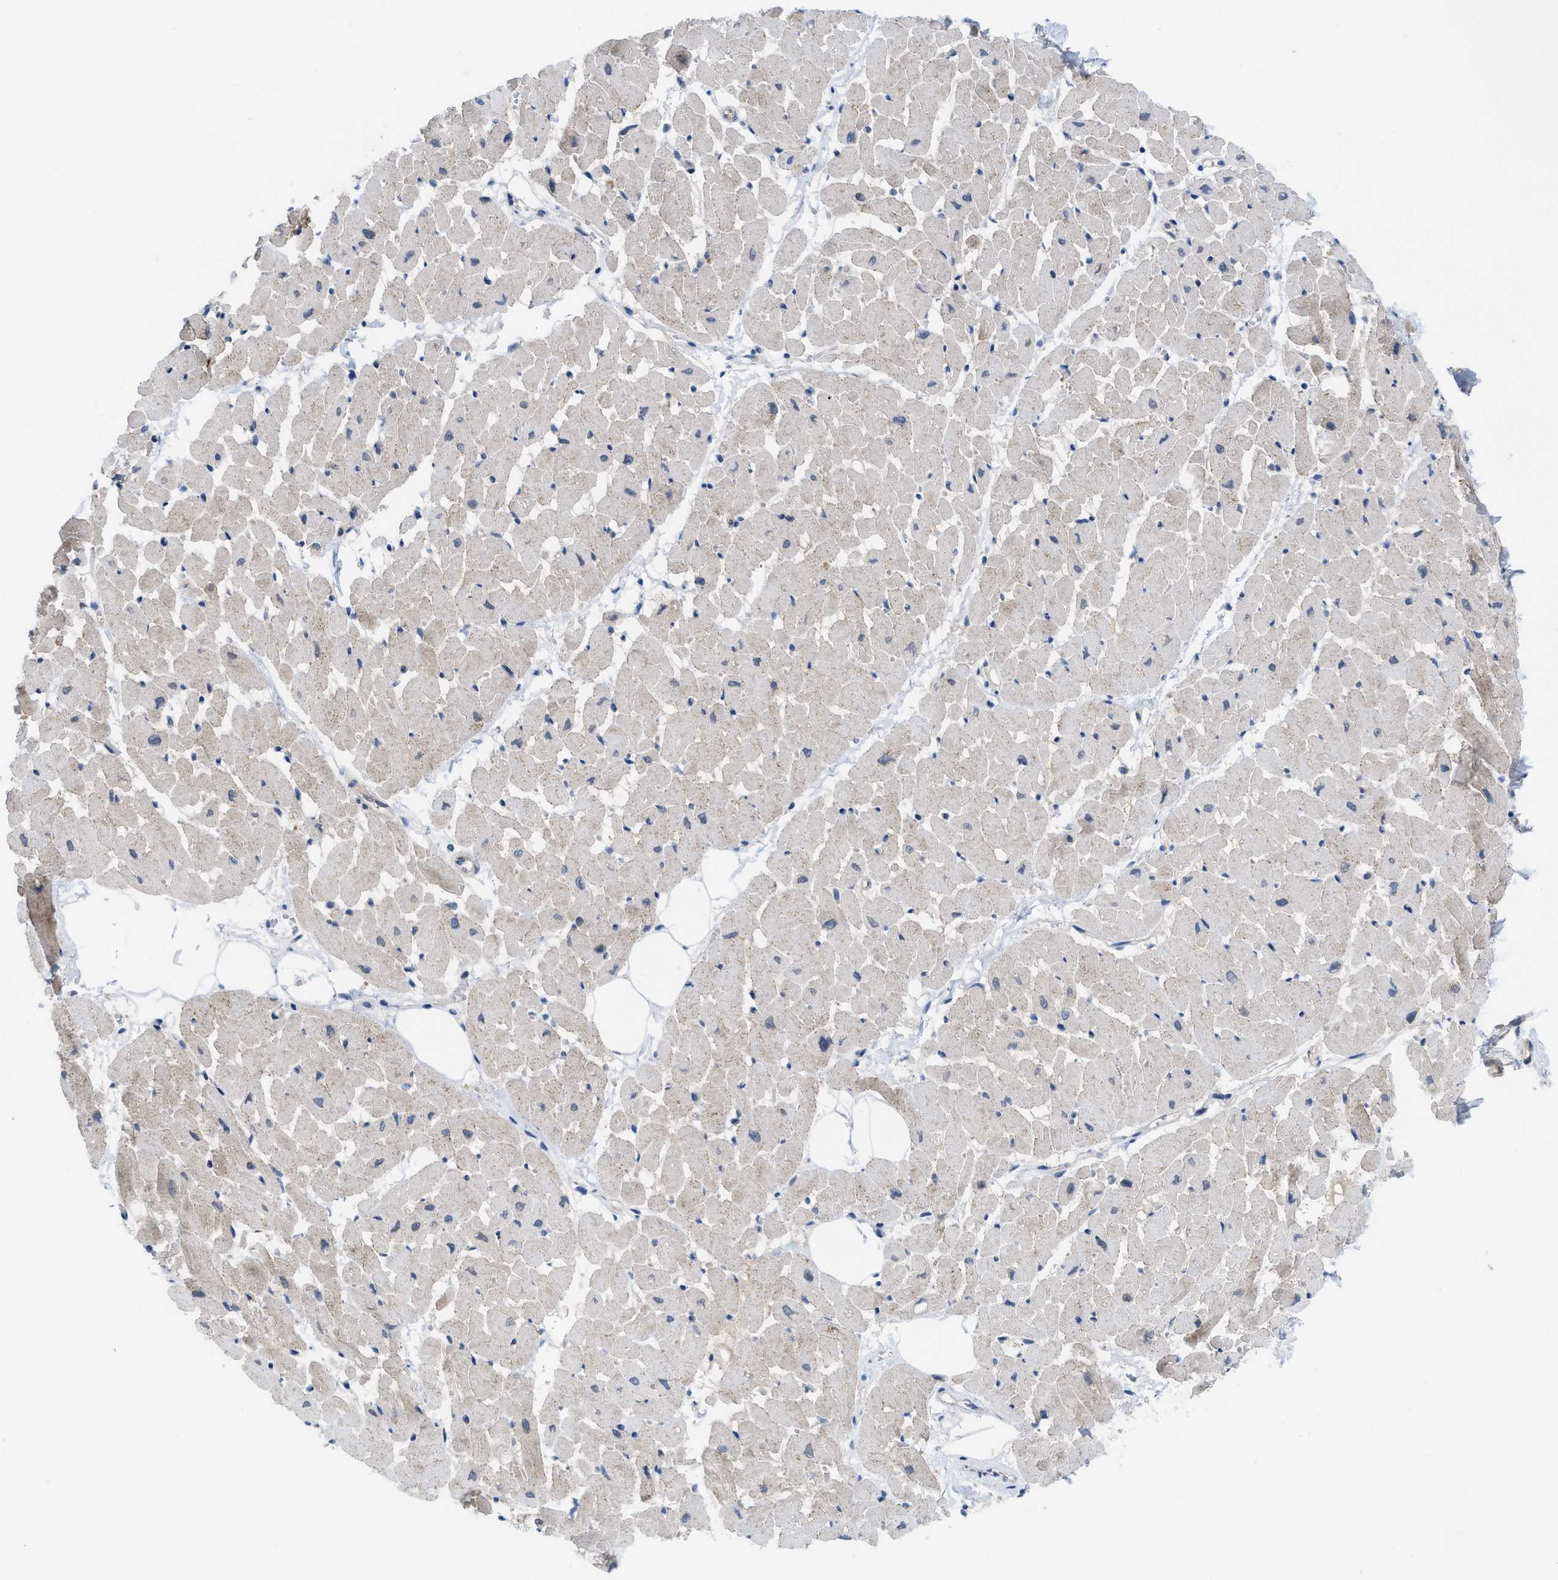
{"staining": {"intensity": "moderate", "quantity": "25%-75%", "location": "cytoplasmic/membranous"}, "tissue": "heart muscle", "cell_type": "Cardiomyocytes", "image_type": "normal", "snomed": [{"axis": "morphology", "description": "Normal tissue, NOS"}, {"axis": "topography", "description": "Heart"}], "caption": "A high-resolution histopathology image shows immunohistochemistry (IHC) staining of normal heart muscle, which demonstrates moderate cytoplasmic/membranous staining in approximately 25%-75% of cardiomyocytes. (Stains: DAB in brown, nuclei in blue, Microscopy: brightfield microscopy at high magnification).", "gene": "LDAF1", "patient": {"sex": "female", "age": 19}}